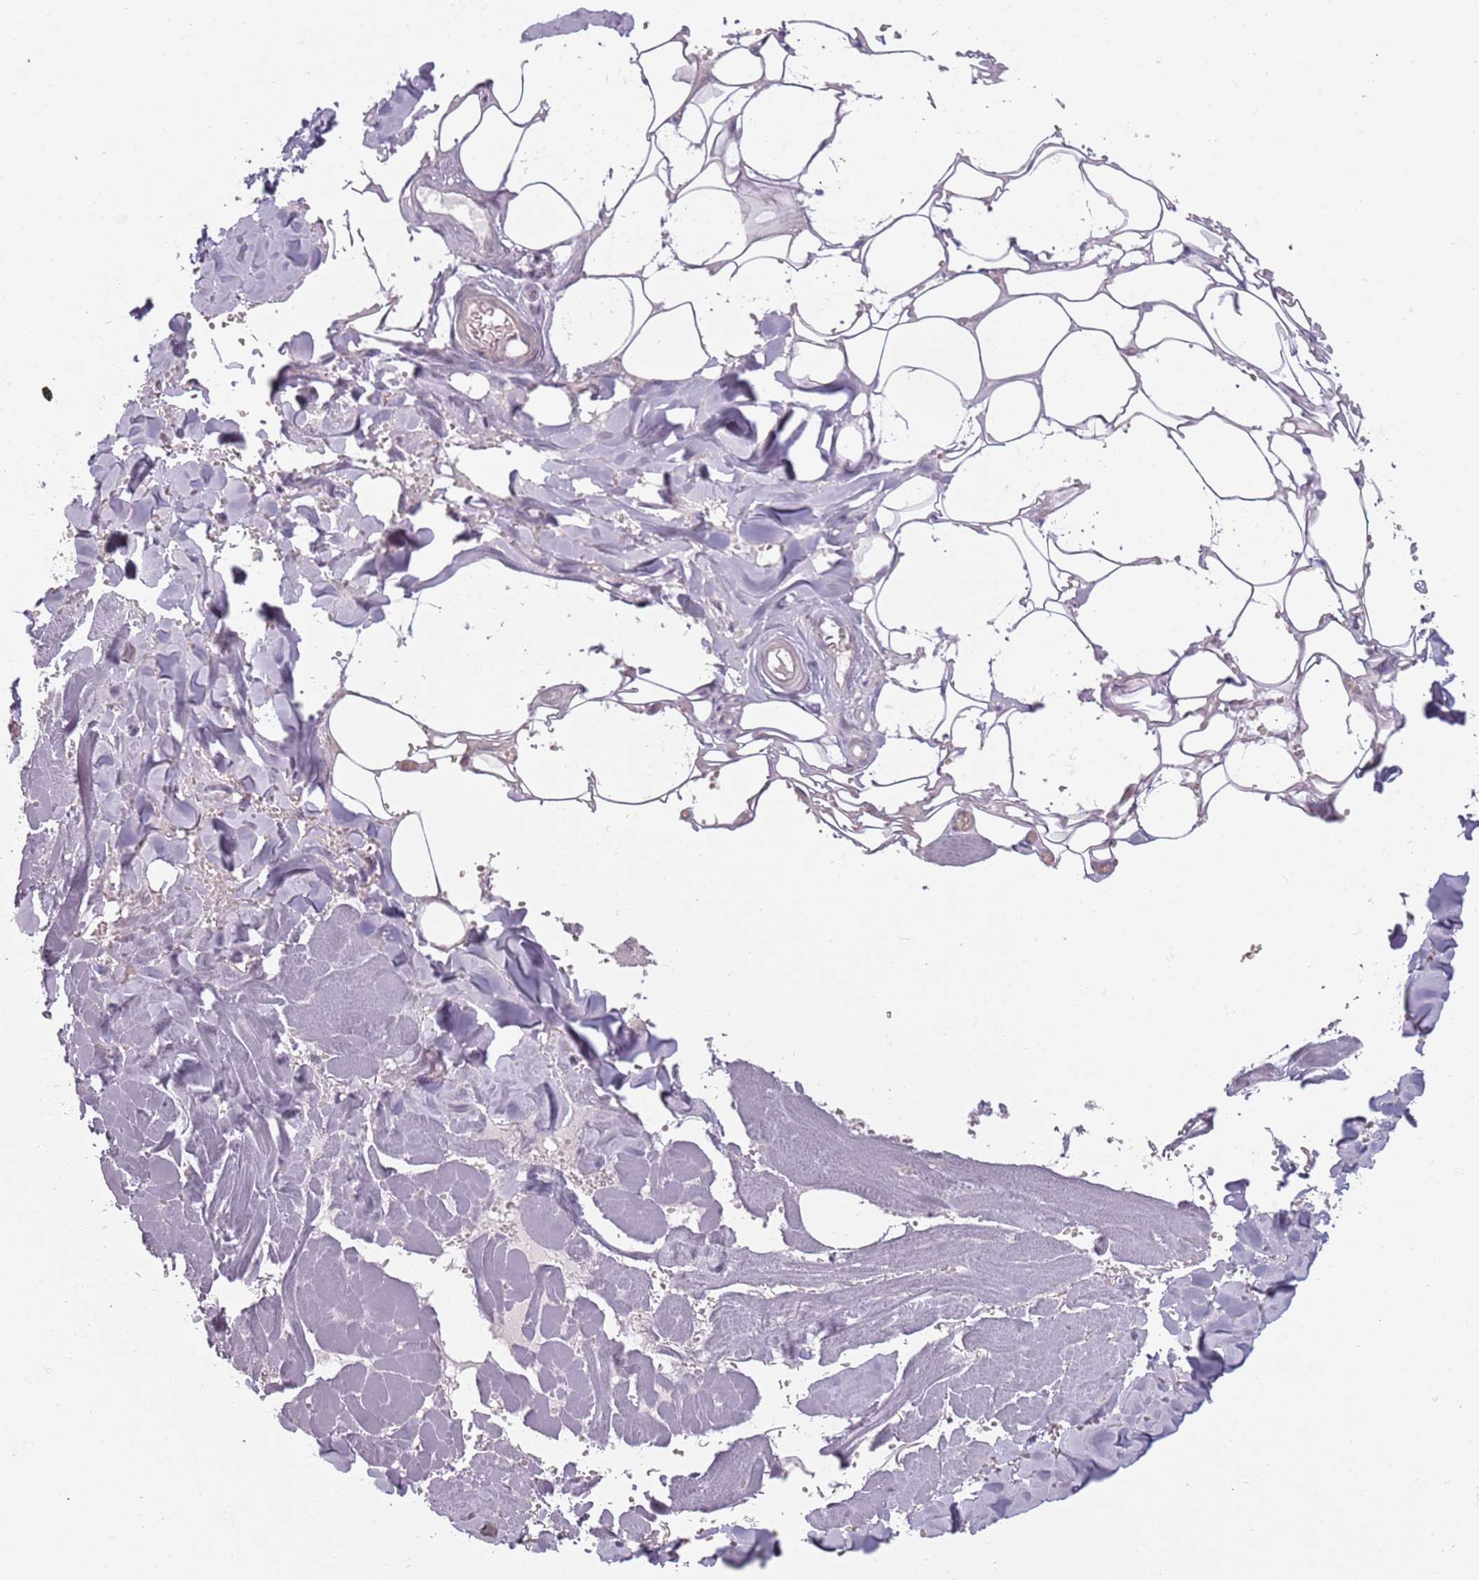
{"staining": {"intensity": "negative", "quantity": "none", "location": "none"}, "tissue": "adipose tissue", "cell_type": "Adipocytes", "image_type": "normal", "snomed": [{"axis": "morphology", "description": "Normal tissue, NOS"}, {"axis": "topography", "description": "Salivary gland"}, {"axis": "topography", "description": "Peripheral nerve tissue"}], "caption": "The immunohistochemistry (IHC) image has no significant staining in adipocytes of adipose tissue. The staining is performed using DAB brown chromogen with nuclei counter-stained in using hematoxylin.", "gene": "TLCD2", "patient": {"sex": "male", "age": 38}}